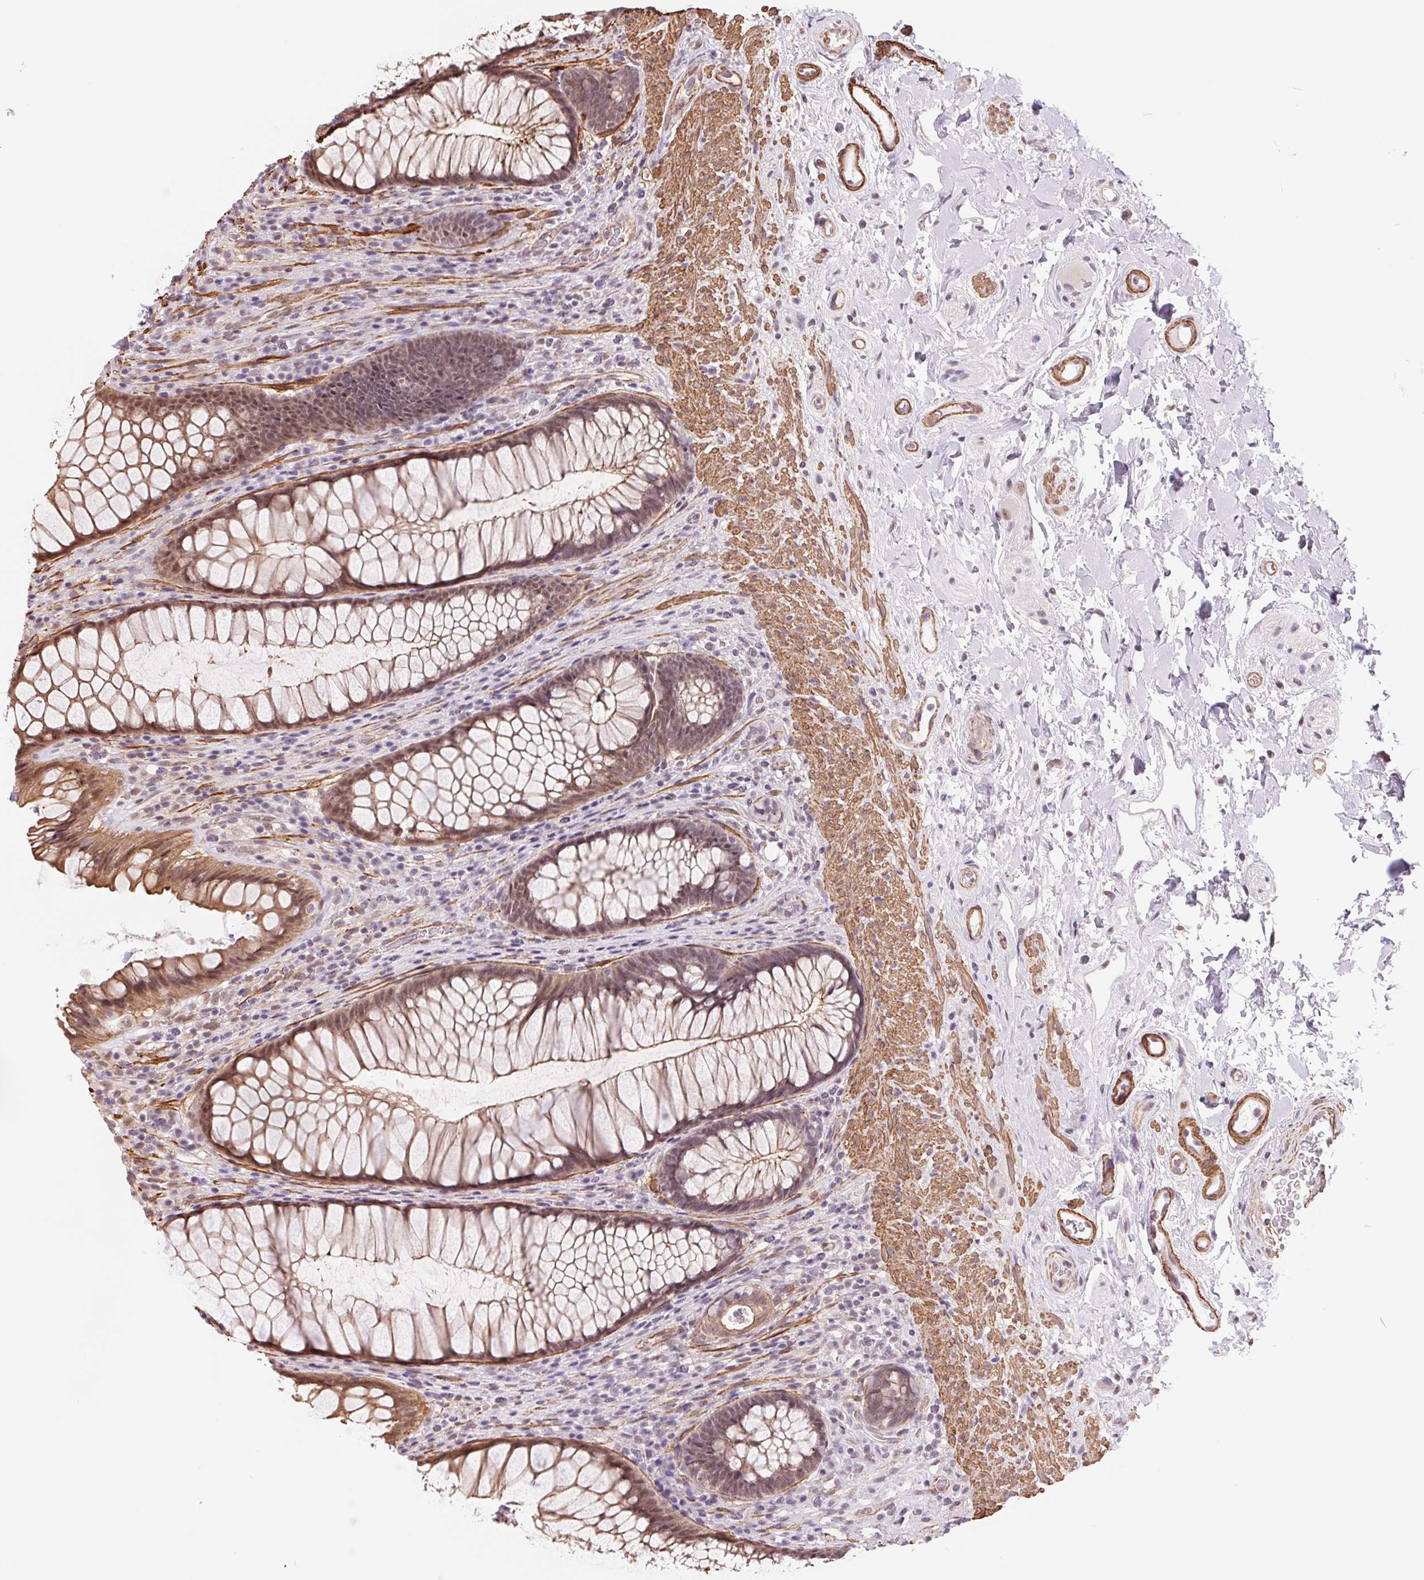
{"staining": {"intensity": "moderate", "quantity": ">75%", "location": "cytoplasmic/membranous"}, "tissue": "rectum", "cell_type": "Glandular cells", "image_type": "normal", "snomed": [{"axis": "morphology", "description": "Normal tissue, NOS"}, {"axis": "topography", "description": "Smooth muscle"}, {"axis": "topography", "description": "Rectum"}], "caption": "Brown immunohistochemical staining in benign rectum shows moderate cytoplasmic/membranous staining in approximately >75% of glandular cells. The staining was performed using DAB, with brown indicating positive protein expression. Nuclei are stained blue with hematoxylin.", "gene": "BCAT1", "patient": {"sex": "male", "age": 53}}